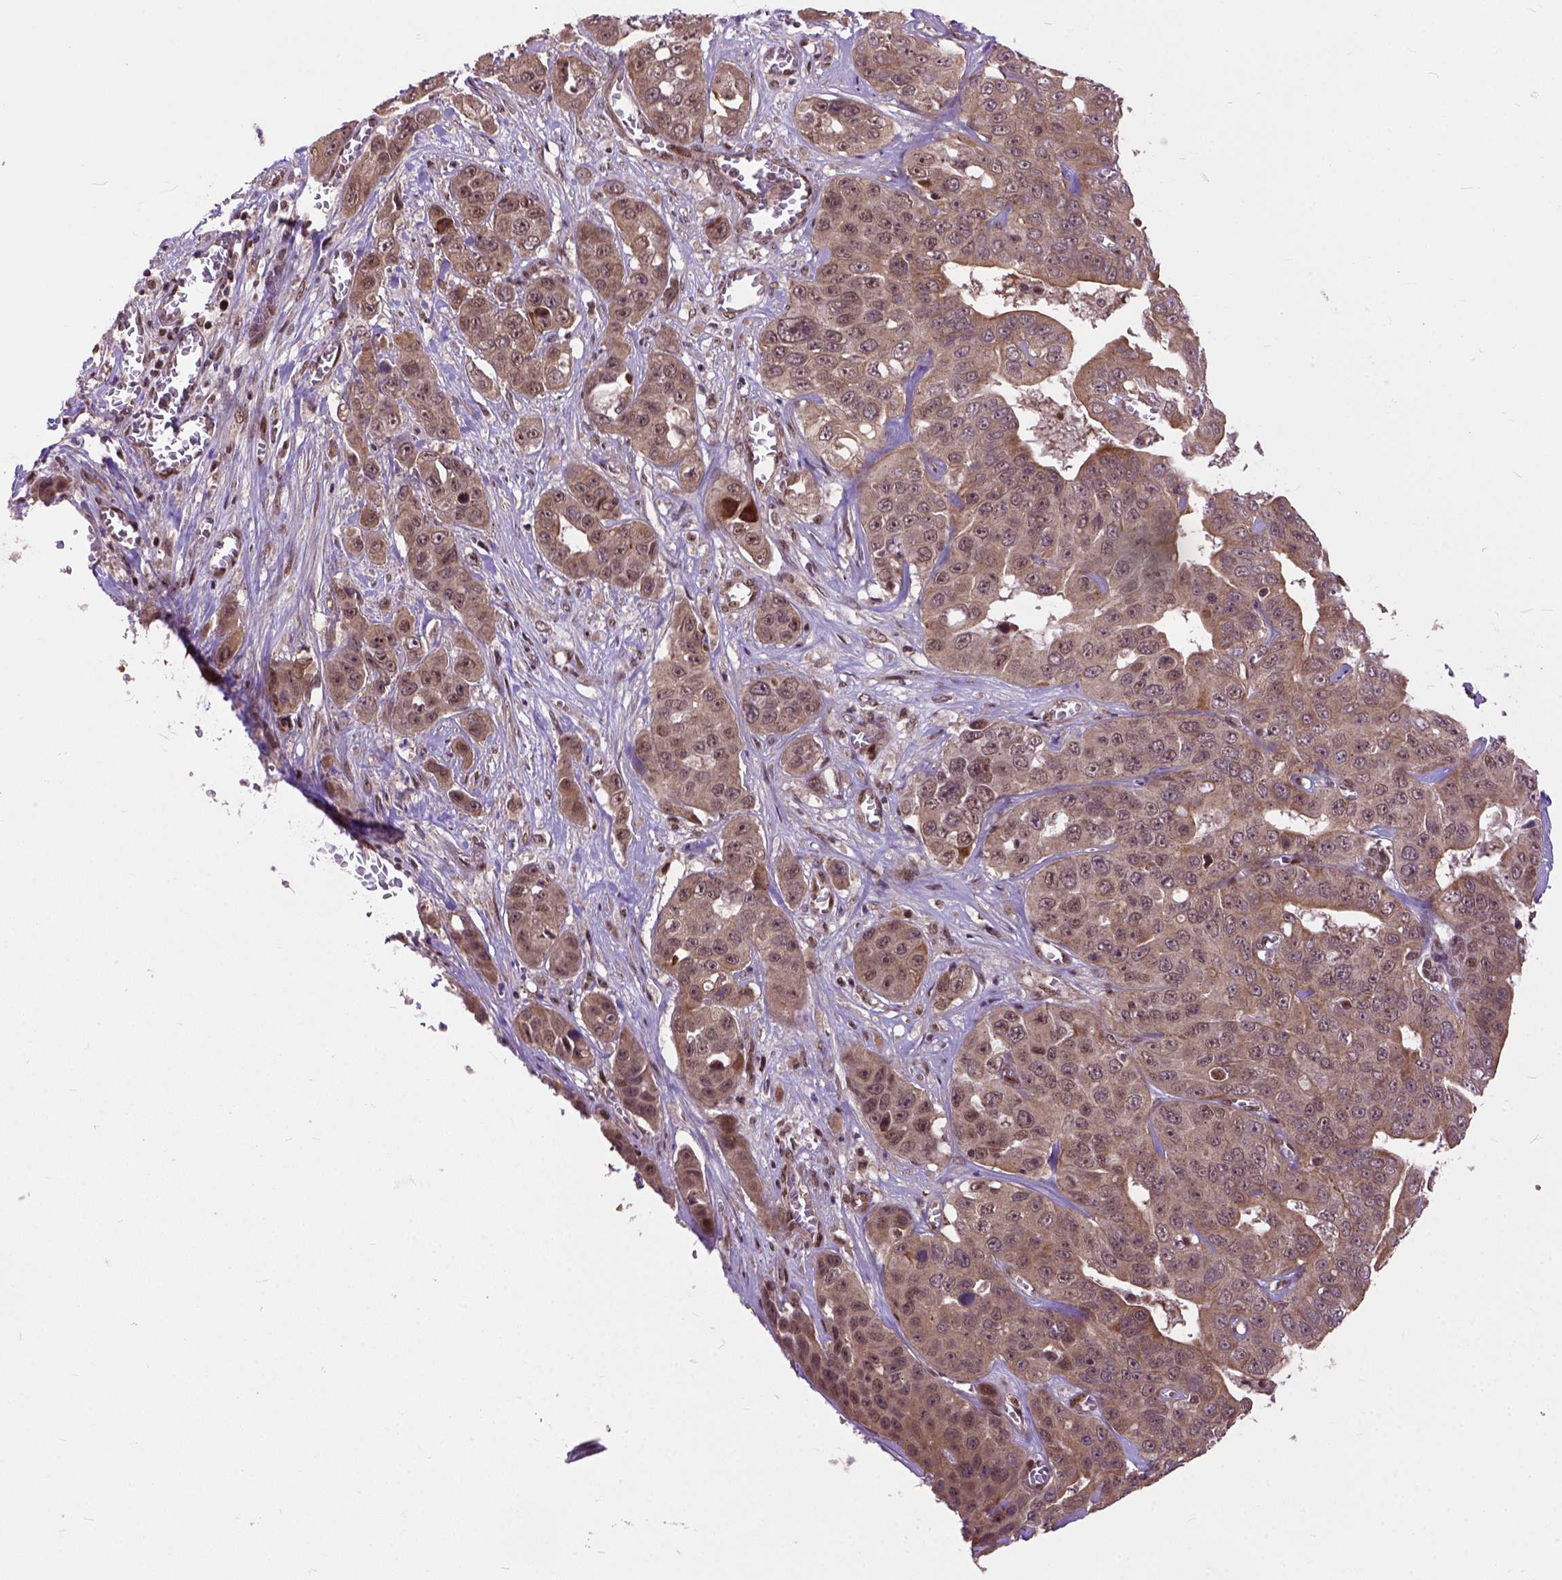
{"staining": {"intensity": "moderate", "quantity": "<25%", "location": "nuclear"}, "tissue": "liver cancer", "cell_type": "Tumor cells", "image_type": "cancer", "snomed": [{"axis": "morphology", "description": "Cholangiocarcinoma"}, {"axis": "topography", "description": "Liver"}], "caption": "Liver cancer (cholangiocarcinoma) stained for a protein (brown) shows moderate nuclear positive positivity in approximately <25% of tumor cells.", "gene": "ZNF630", "patient": {"sex": "female", "age": 52}}